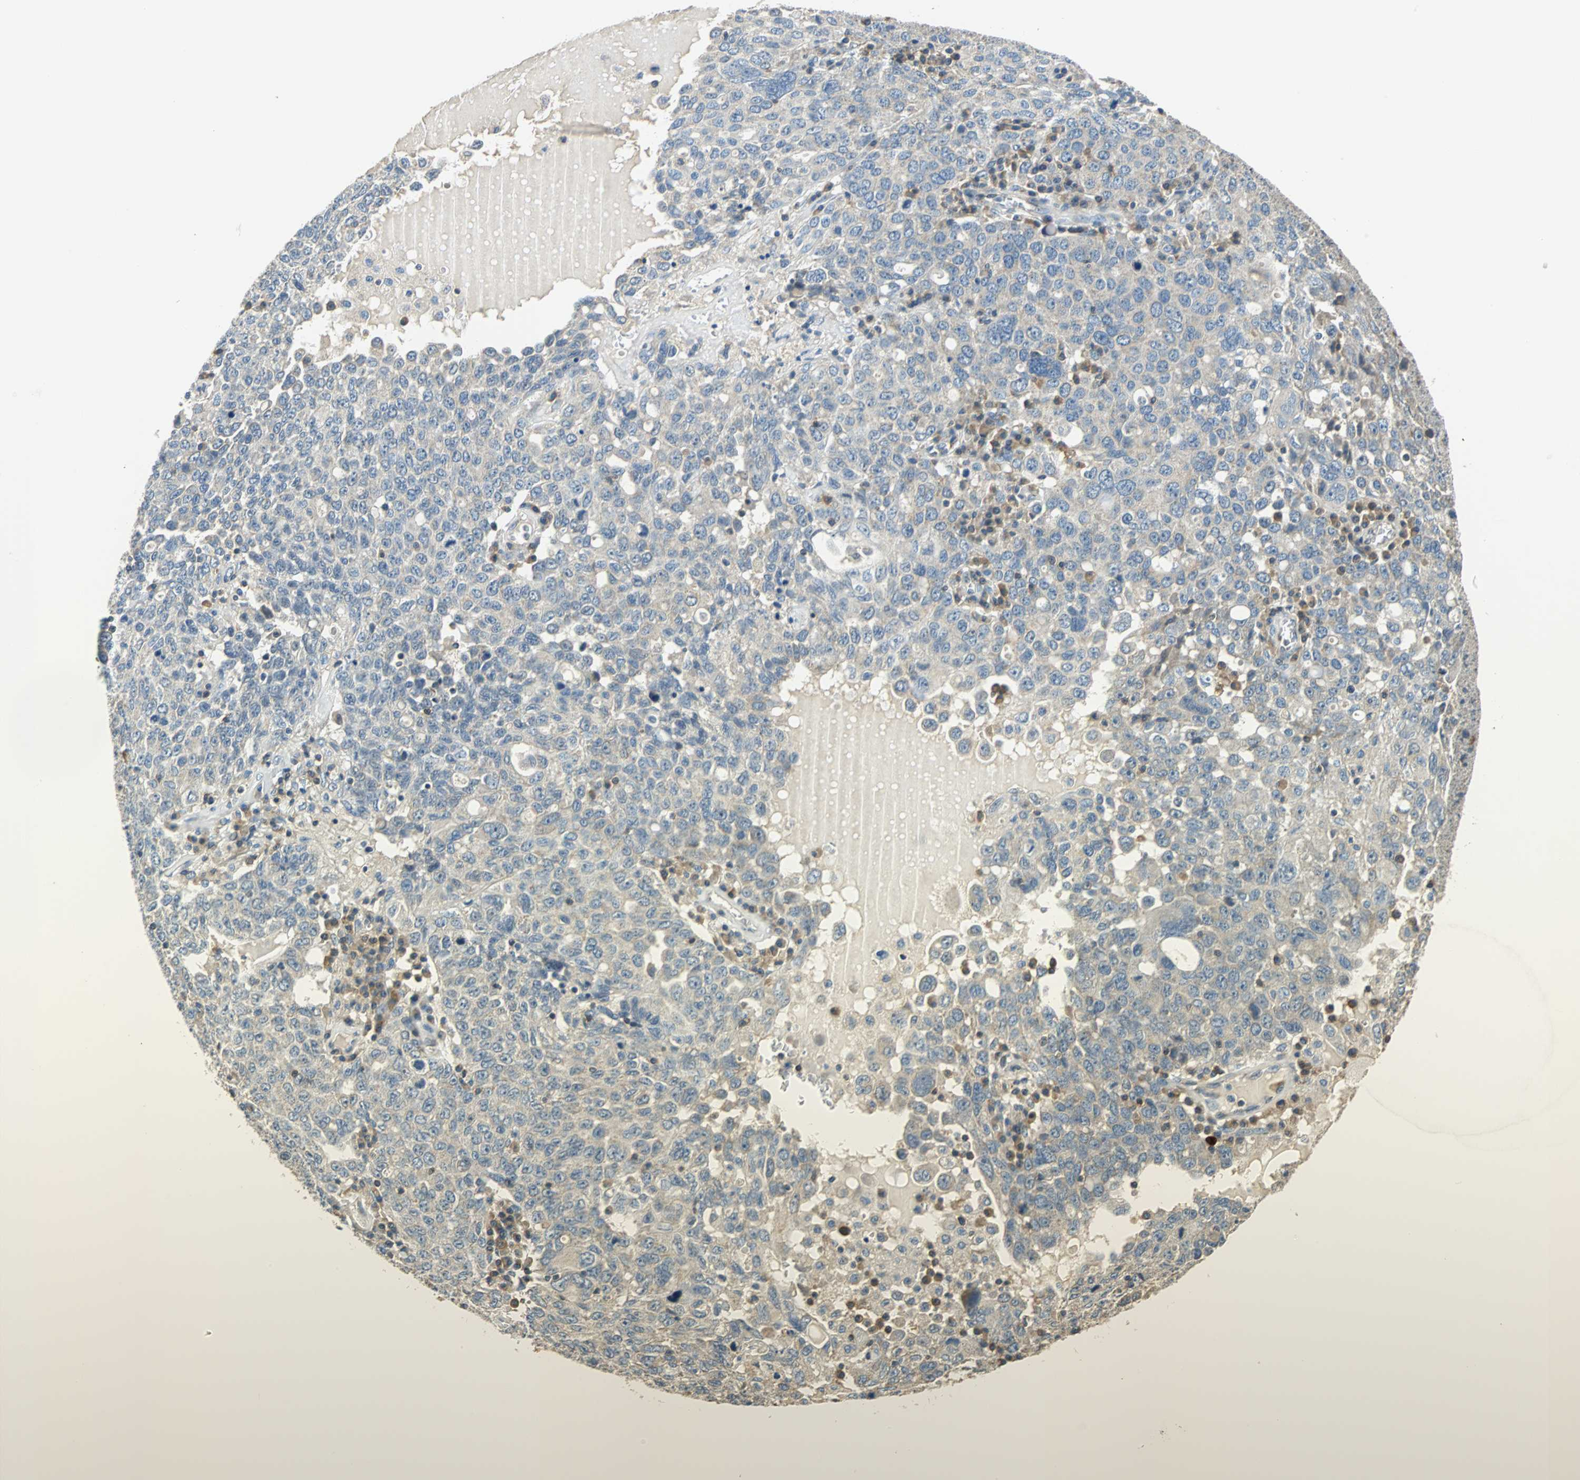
{"staining": {"intensity": "weak", "quantity": ">75%", "location": "cytoplasmic/membranous"}, "tissue": "ovarian cancer", "cell_type": "Tumor cells", "image_type": "cancer", "snomed": [{"axis": "morphology", "description": "Carcinoma, endometroid"}, {"axis": "topography", "description": "Ovary"}], "caption": "Immunohistochemistry (IHC) photomicrograph of ovarian cancer (endometroid carcinoma) stained for a protein (brown), which reveals low levels of weak cytoplasmic/membranous expression in about >75% of tumor cells.", "gene": "CPA3", "patient": {"sex": "female", "age": 62}}